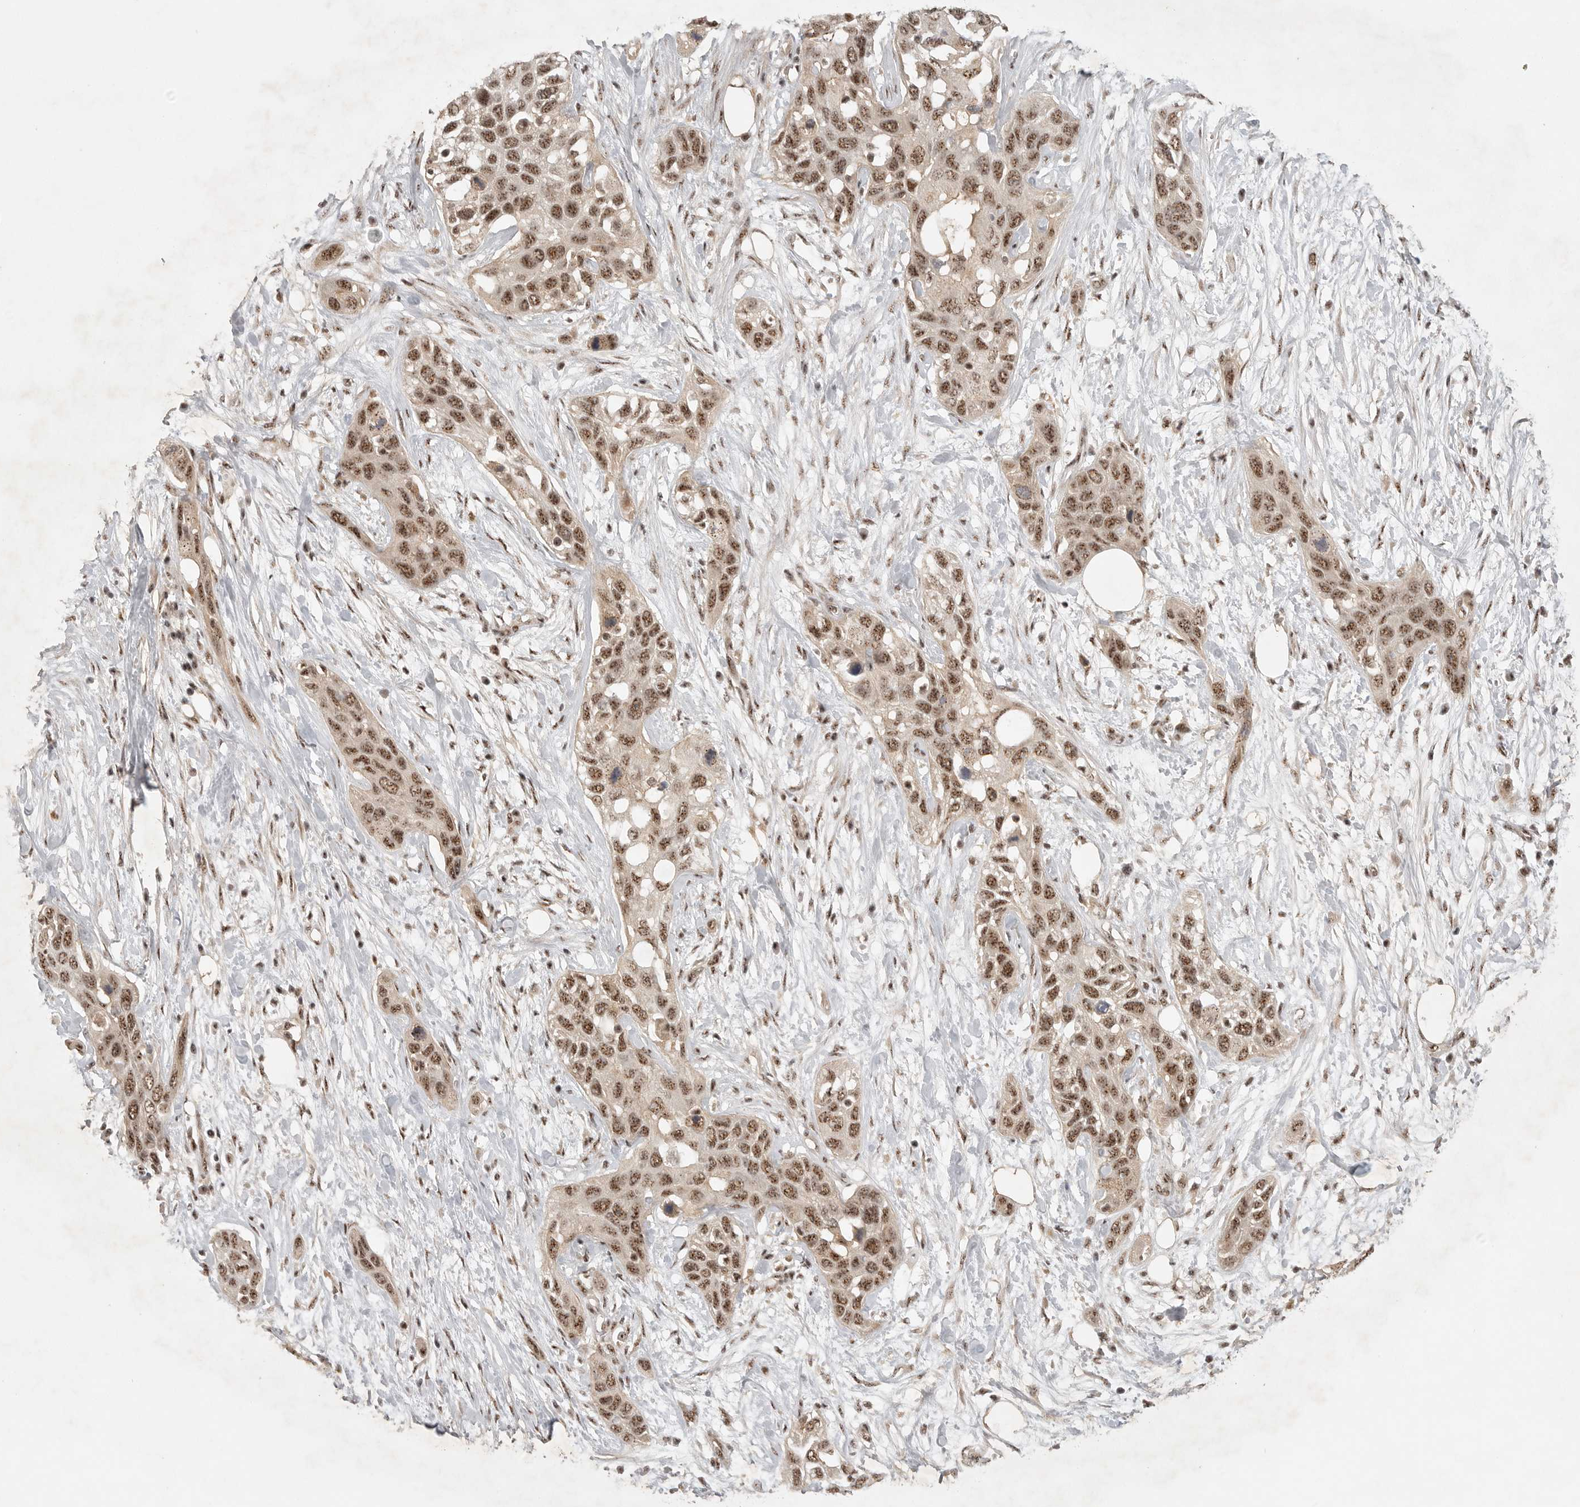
{"staining": {"intensity": "strong", "quantity": ">75%", "location": "nuclear"}, "tissue": "pancreatic cancer", "cell_type": "Tumor cells", "image_type": "cancer", "snomed": [{"axis": "morphology", "description": "Adenocarcinoma, NOS"}, {"axis": "topography", "description": "Pancreas"}], "caption": "Protein expression analysis of human pancreatic cancer (adenocarcinoma) reveals strong nuclear positivity in about >75% of tumor cells.", "gene": "POMP", "patient": {"sex": "female", "age": 60}}